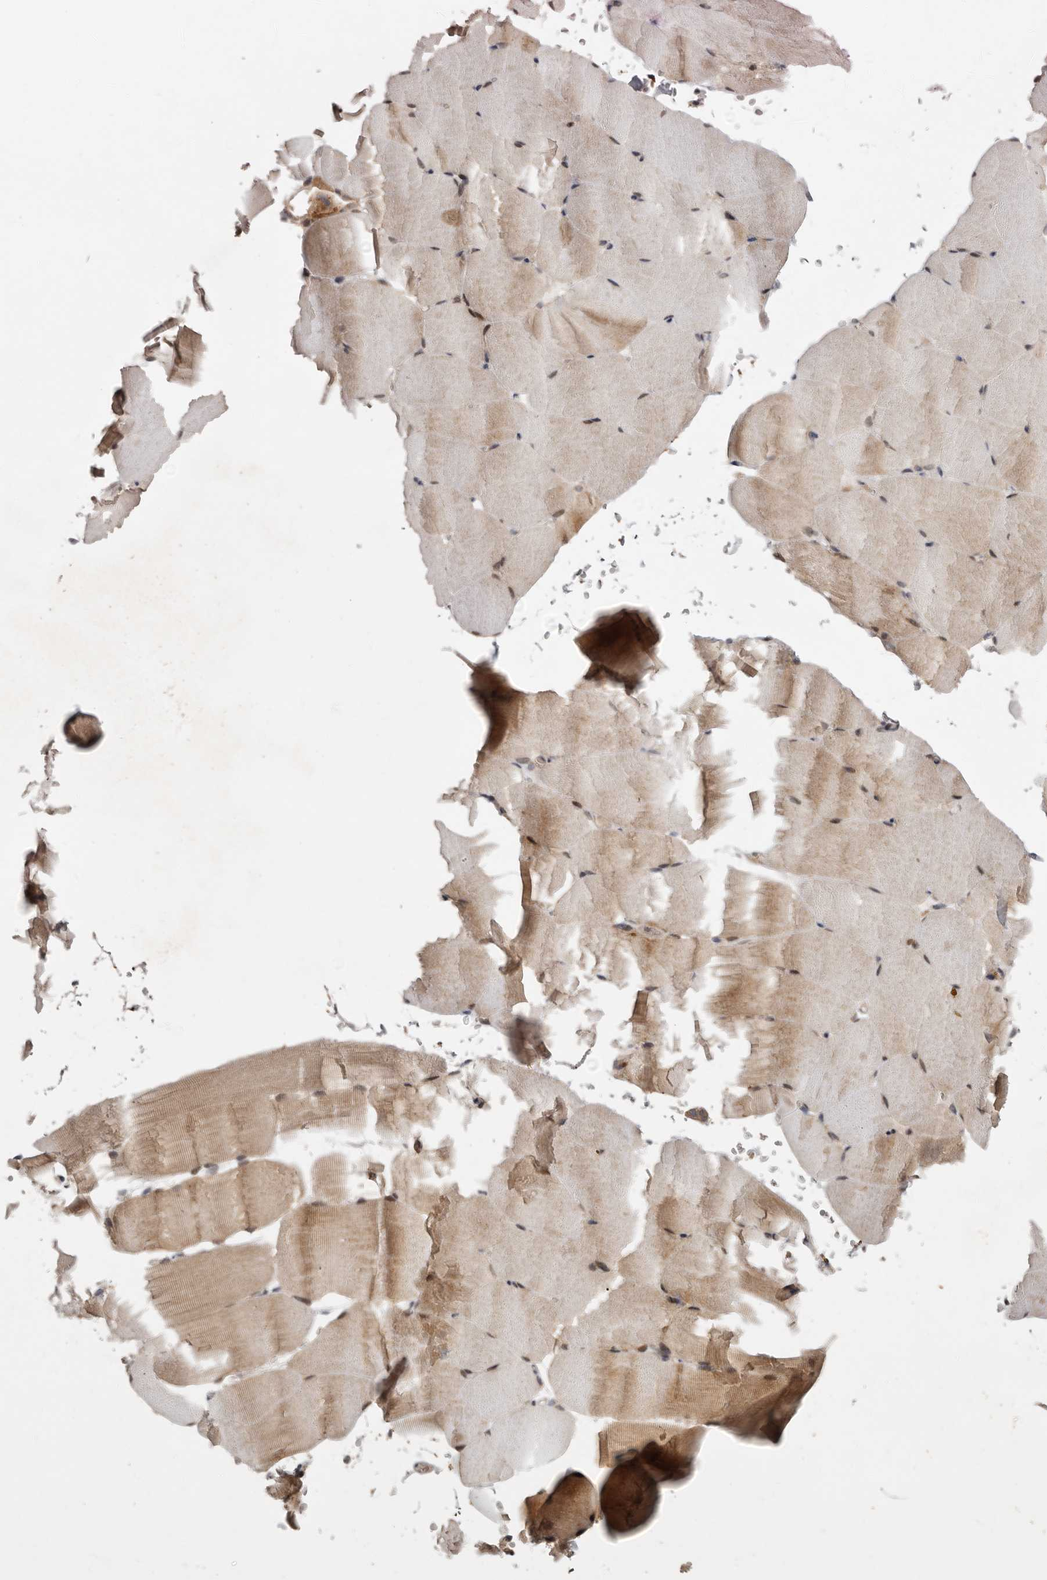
{"staining": {"intensity": "weak", "quantity": "25%-75%", "location": "cytoplasmic/membranous,nuclear"}, "tissue": "skeletal muscle", "cell_type": "Myocytes", "image_type": "normal", "snomed": [{"axis": "morphology", "description": "Normal tissue, NOS"}, {"axis": "topography", "description": "Skeletal muscle"}, {"axis": "topography", "description": "Parathyroid gland"}], "caption": "Immunohistochemistry photomicrograph of unremarkable human skeletal muscle stained for a protein (brown), which reveals low levels of weak cytoplasmic/membranous,nuclear expression in approximately 25%-75% of myocytes.", "gene": "CHML", "patient": {"sex": "female", "age": 37}}